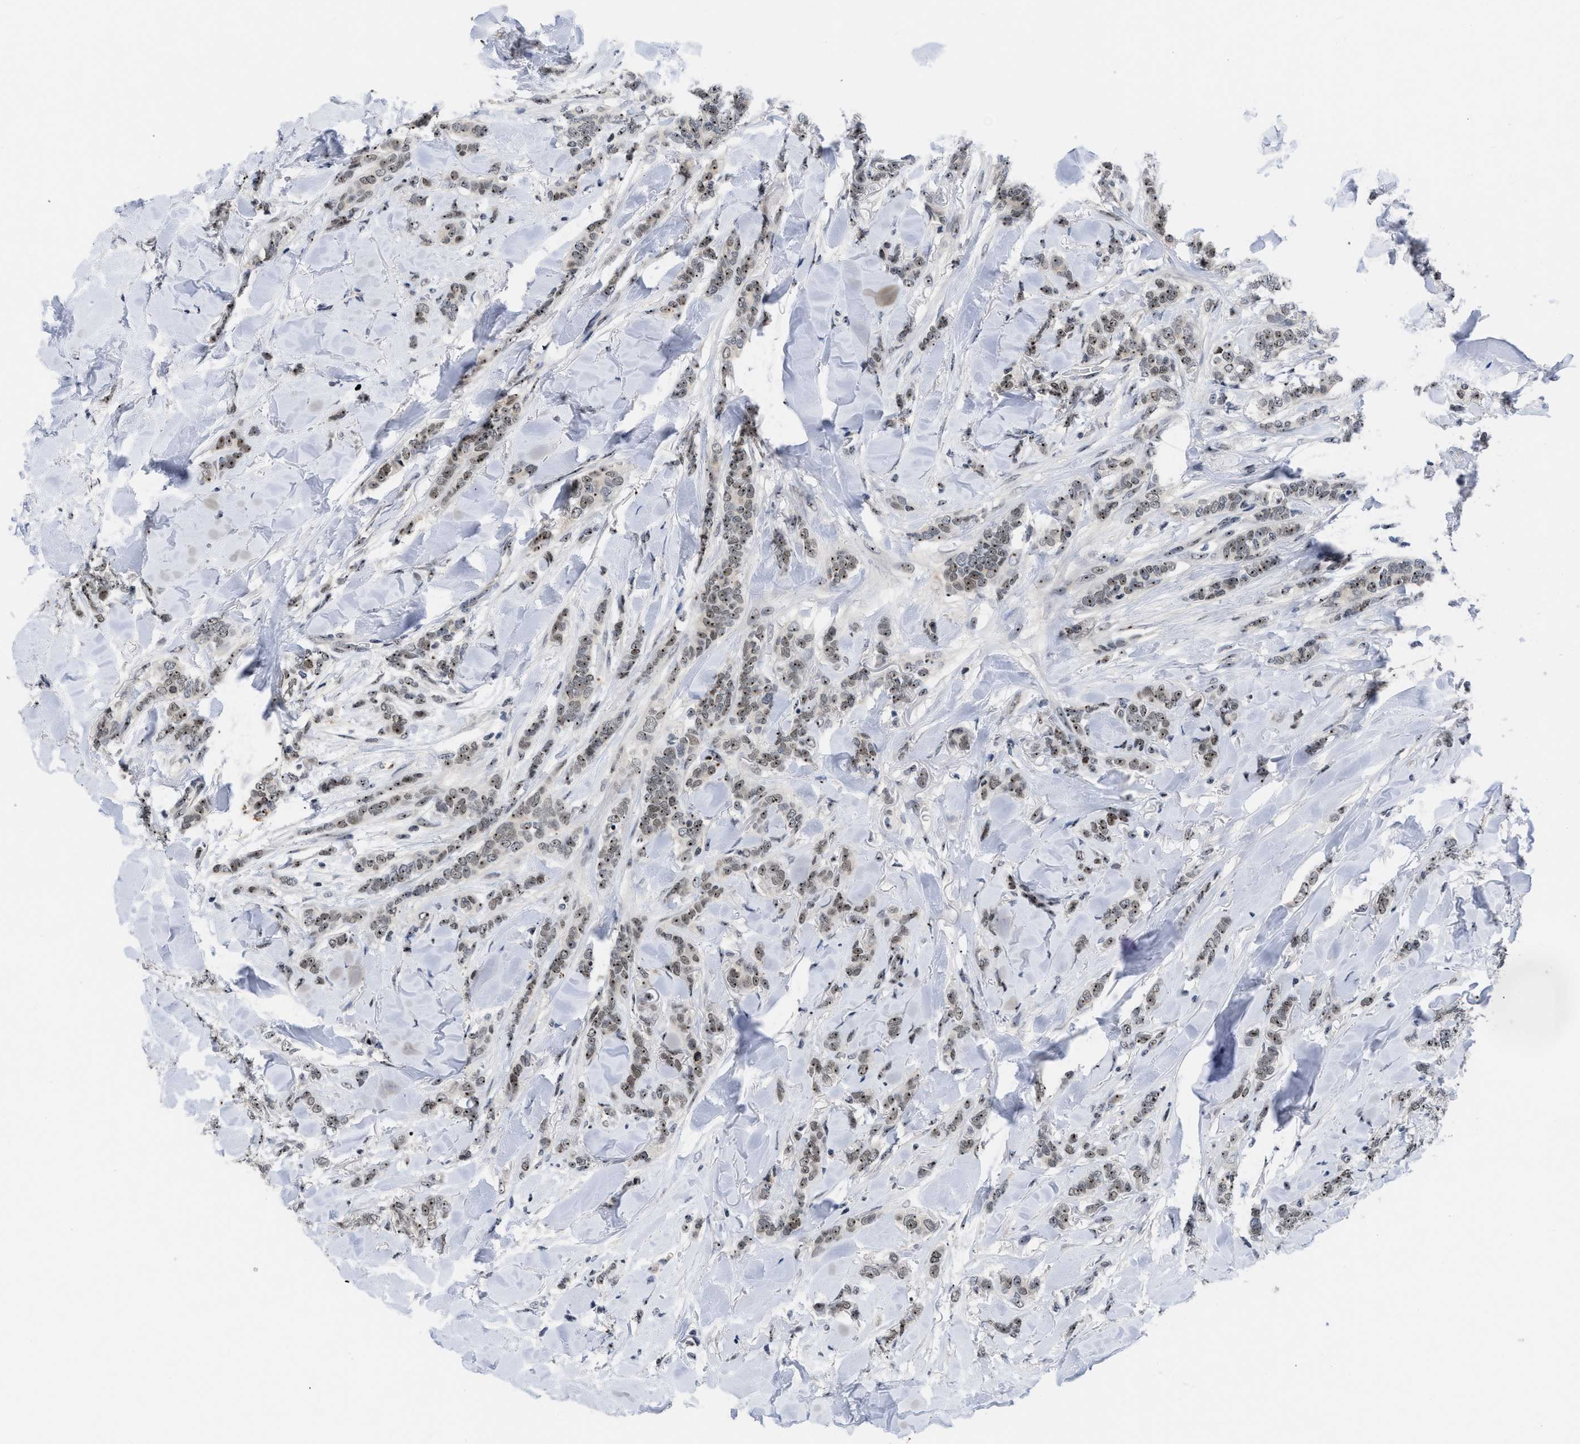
{"staining": {"intensity": "moderate", "quantity": ">75%", "location": "nuclear"}, "tissue": "breast cancer", "cell_type": "Tumor cells", "image_type": "cancer", "snomed": [{"axis": "morphology", "description": "Lobular carcinoma"}, {"axis": "topography", "description": "Skin"}, {"axis": "topography", "description": "Breast"}], "caption": "The photomicrograph demonstrates a brown stain indicating the presence of a protein in the nuclear of tumor cells in breast cancer (lobular carcinoma). Using DAB (brown) and hematoxylin (blue) stains, captured at high magnification using brightfield microscopy.", "gene": "NOP58", "patient": {"sex": "female", "age": 46}}